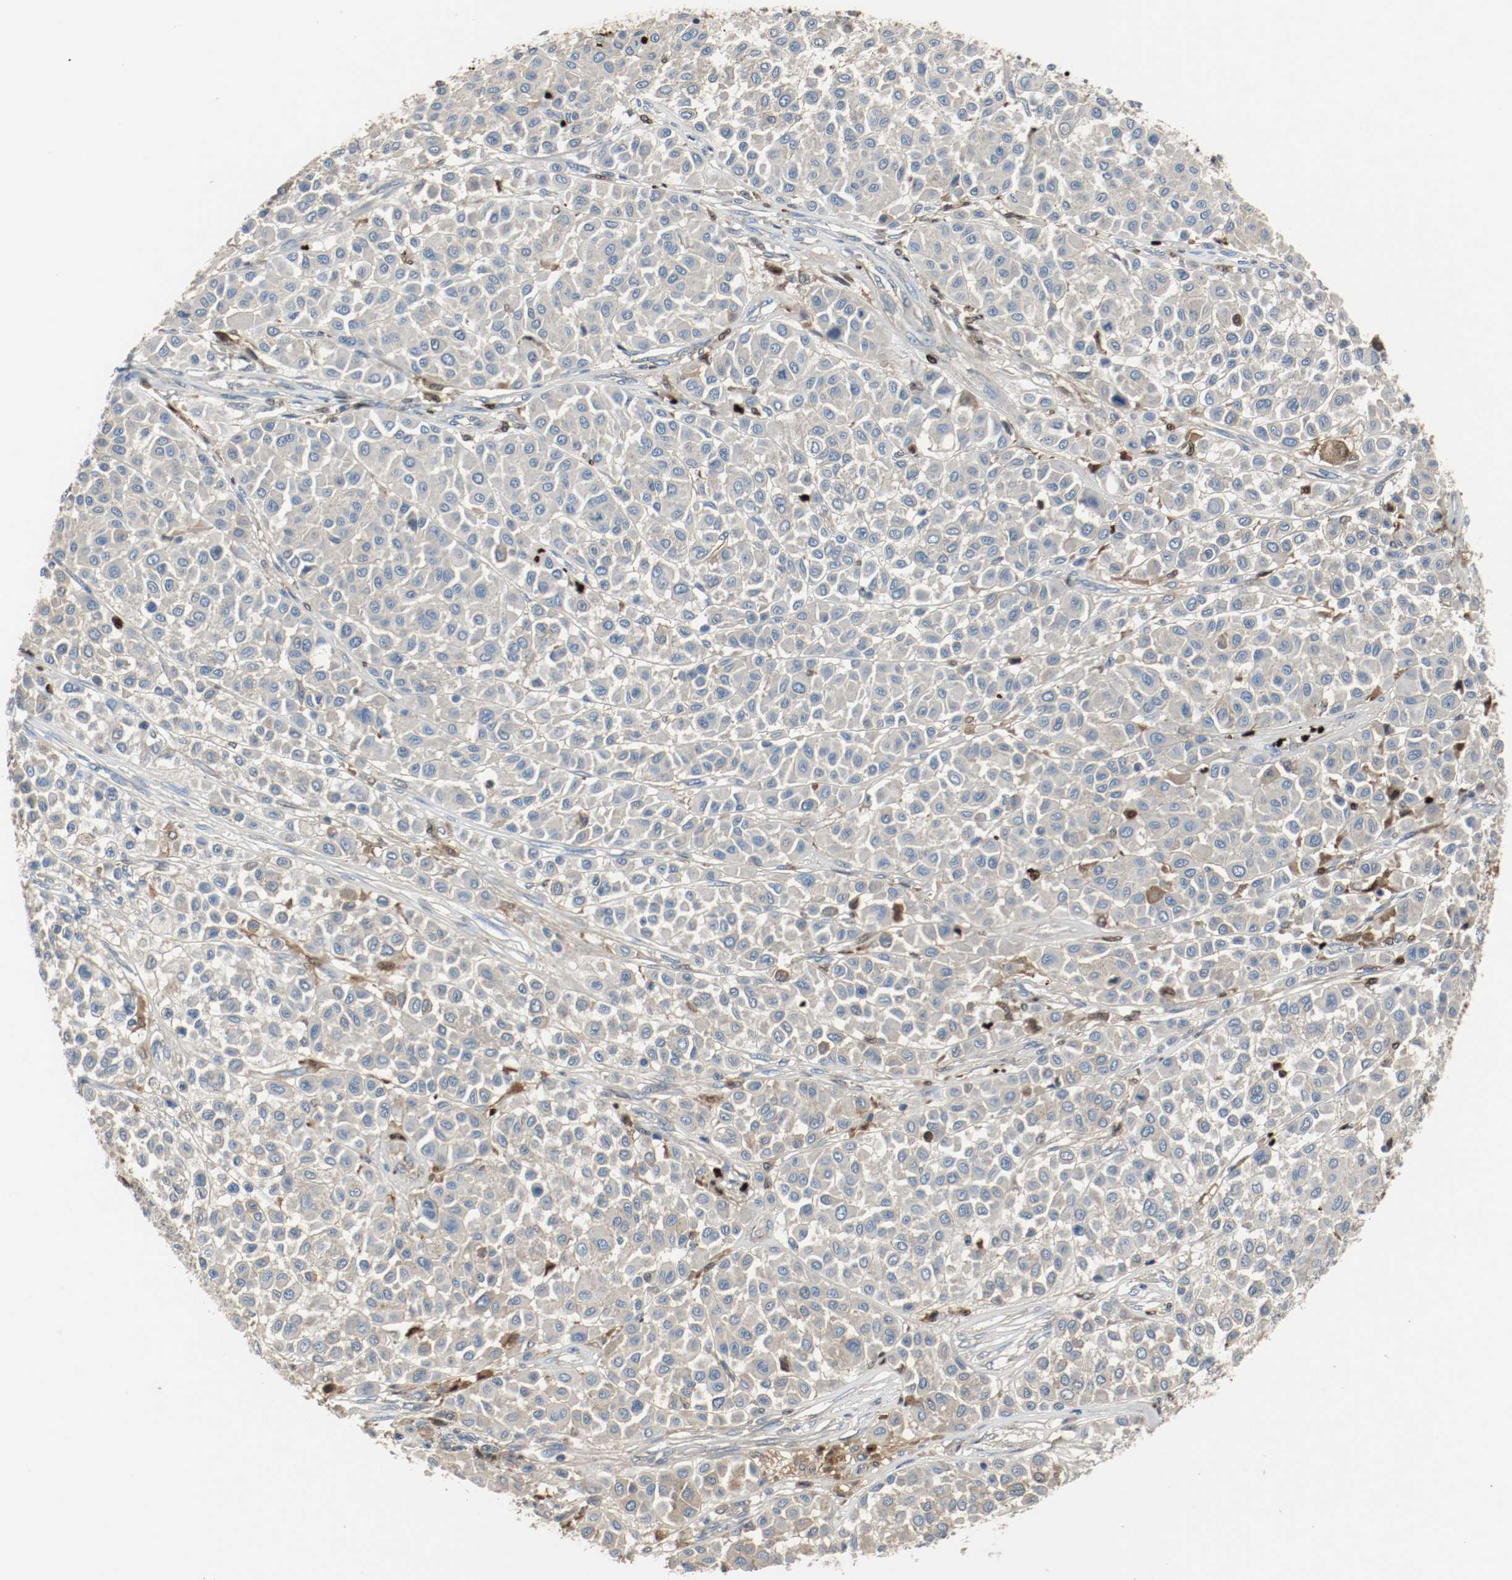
{"staining": {"intensity": "negative", "quantity": "none", "location": "none"}, "tissue": "melanoma", "cell_type": "Tumor cells", "image_type": "cancer", "snomed": [{"axis": "morphology", "description": "Malignant melanoma, Metastatic site"}, {"axis": "topography", "description": "Soft tissue"}], "caption": "A histopathology image of human melanoma is negative for staining in tumor cells. Brightfield microscopy of immunohistochemistry (IHC) stained with DAB (brown) and hematoxylin (blue), captured at high magnification.", "gene": "BLK", "patient": {"sex": "male", "age": 41}}